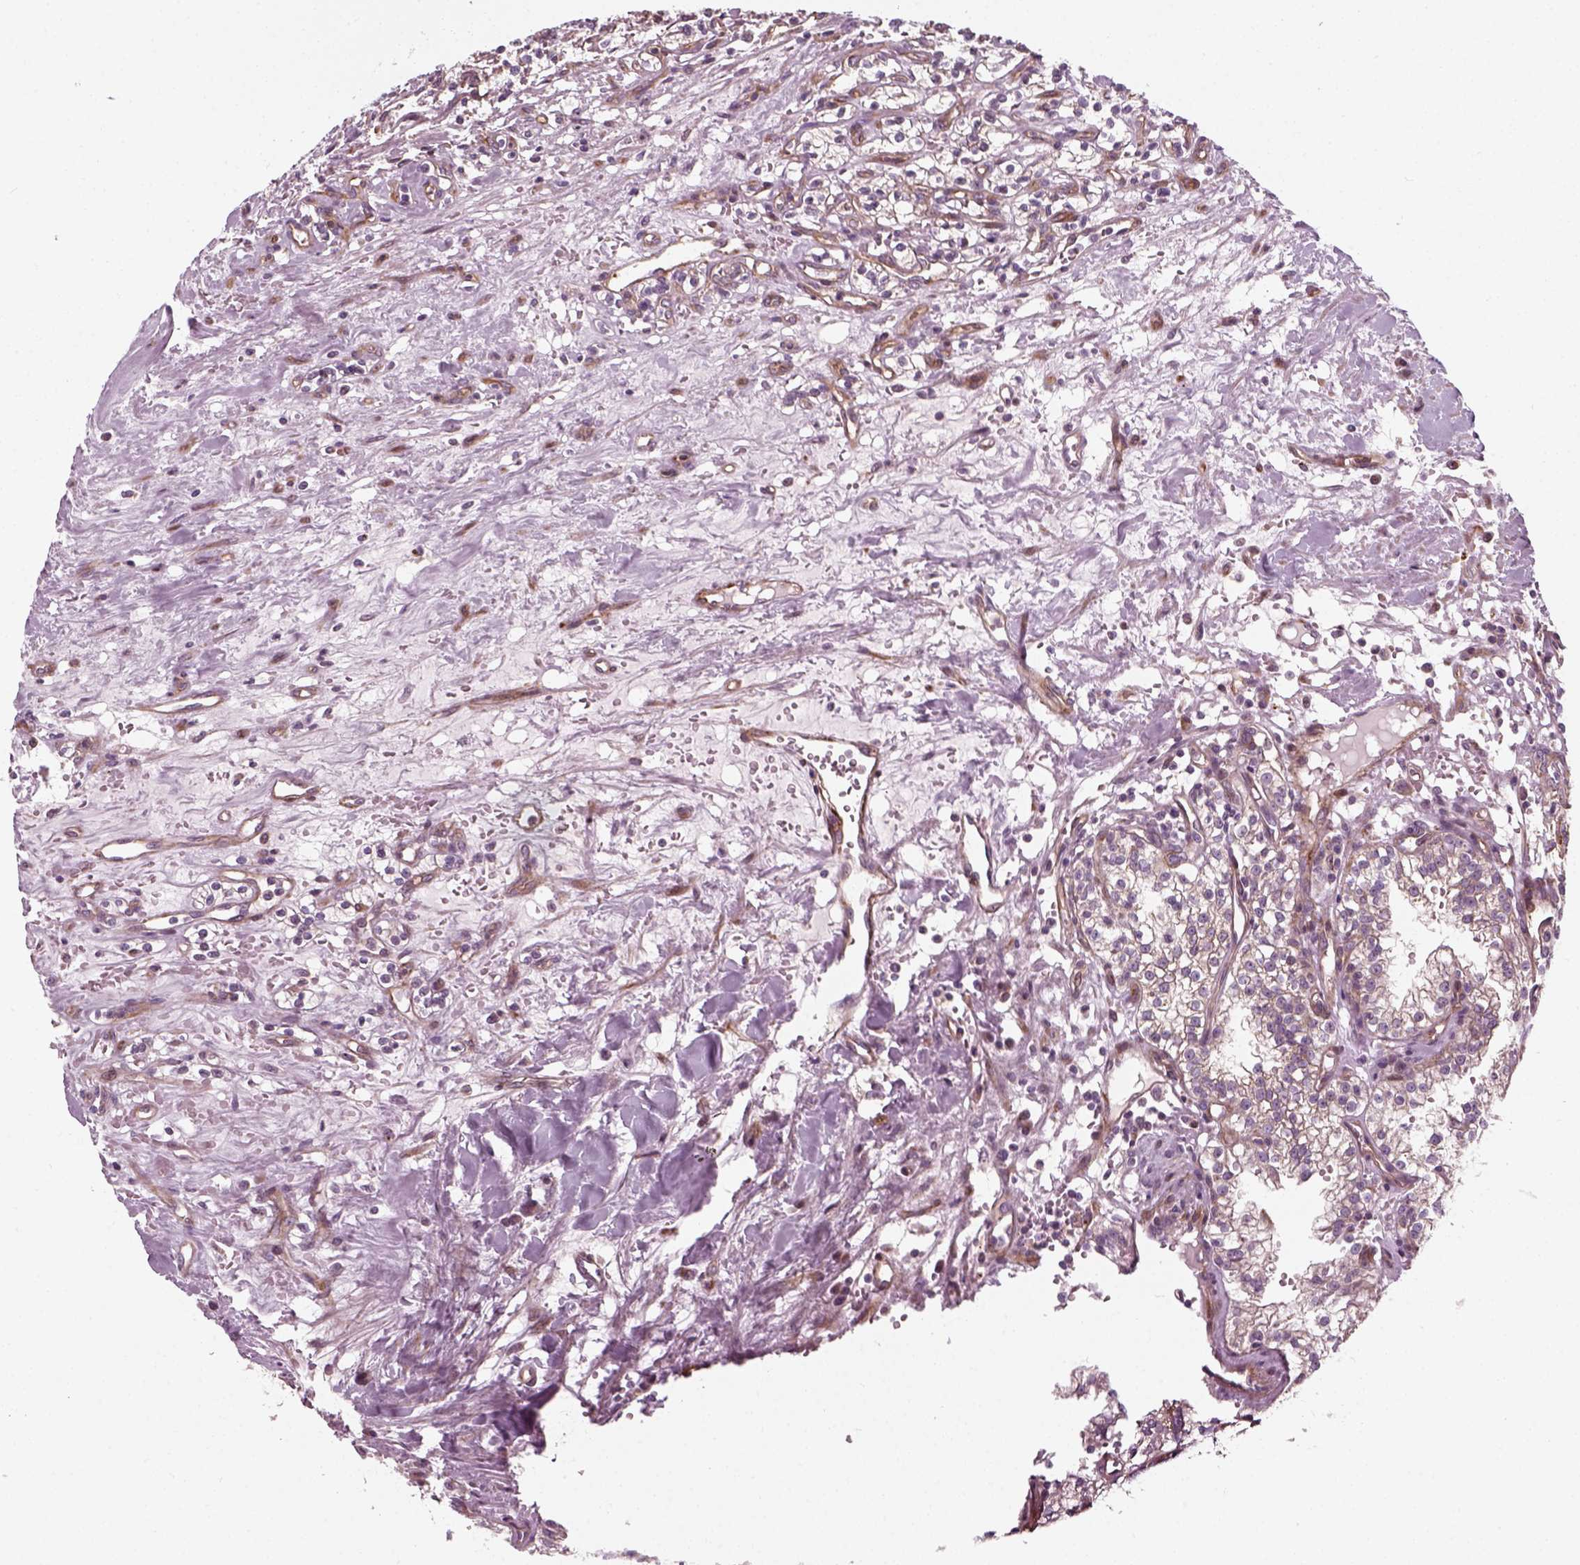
{"staining": {"intensity": "negative", "quantity": "none", "location": "none"}, "tissue": "renal cancer", "cell_type": "Tumor cells", "image_type": "cancer", "snomed": [{"axis": "morphology", "description": "Adenocarcinoma, NOS"}, {"axis": "topography", "description": "Kidney"}], "caption": "IHC of human renal cancer (adenocarcinoma) exhibits no staining in tumor cells.", "gene": "DNASE1L1", "patient": {"sex": "male", "age": 36}}